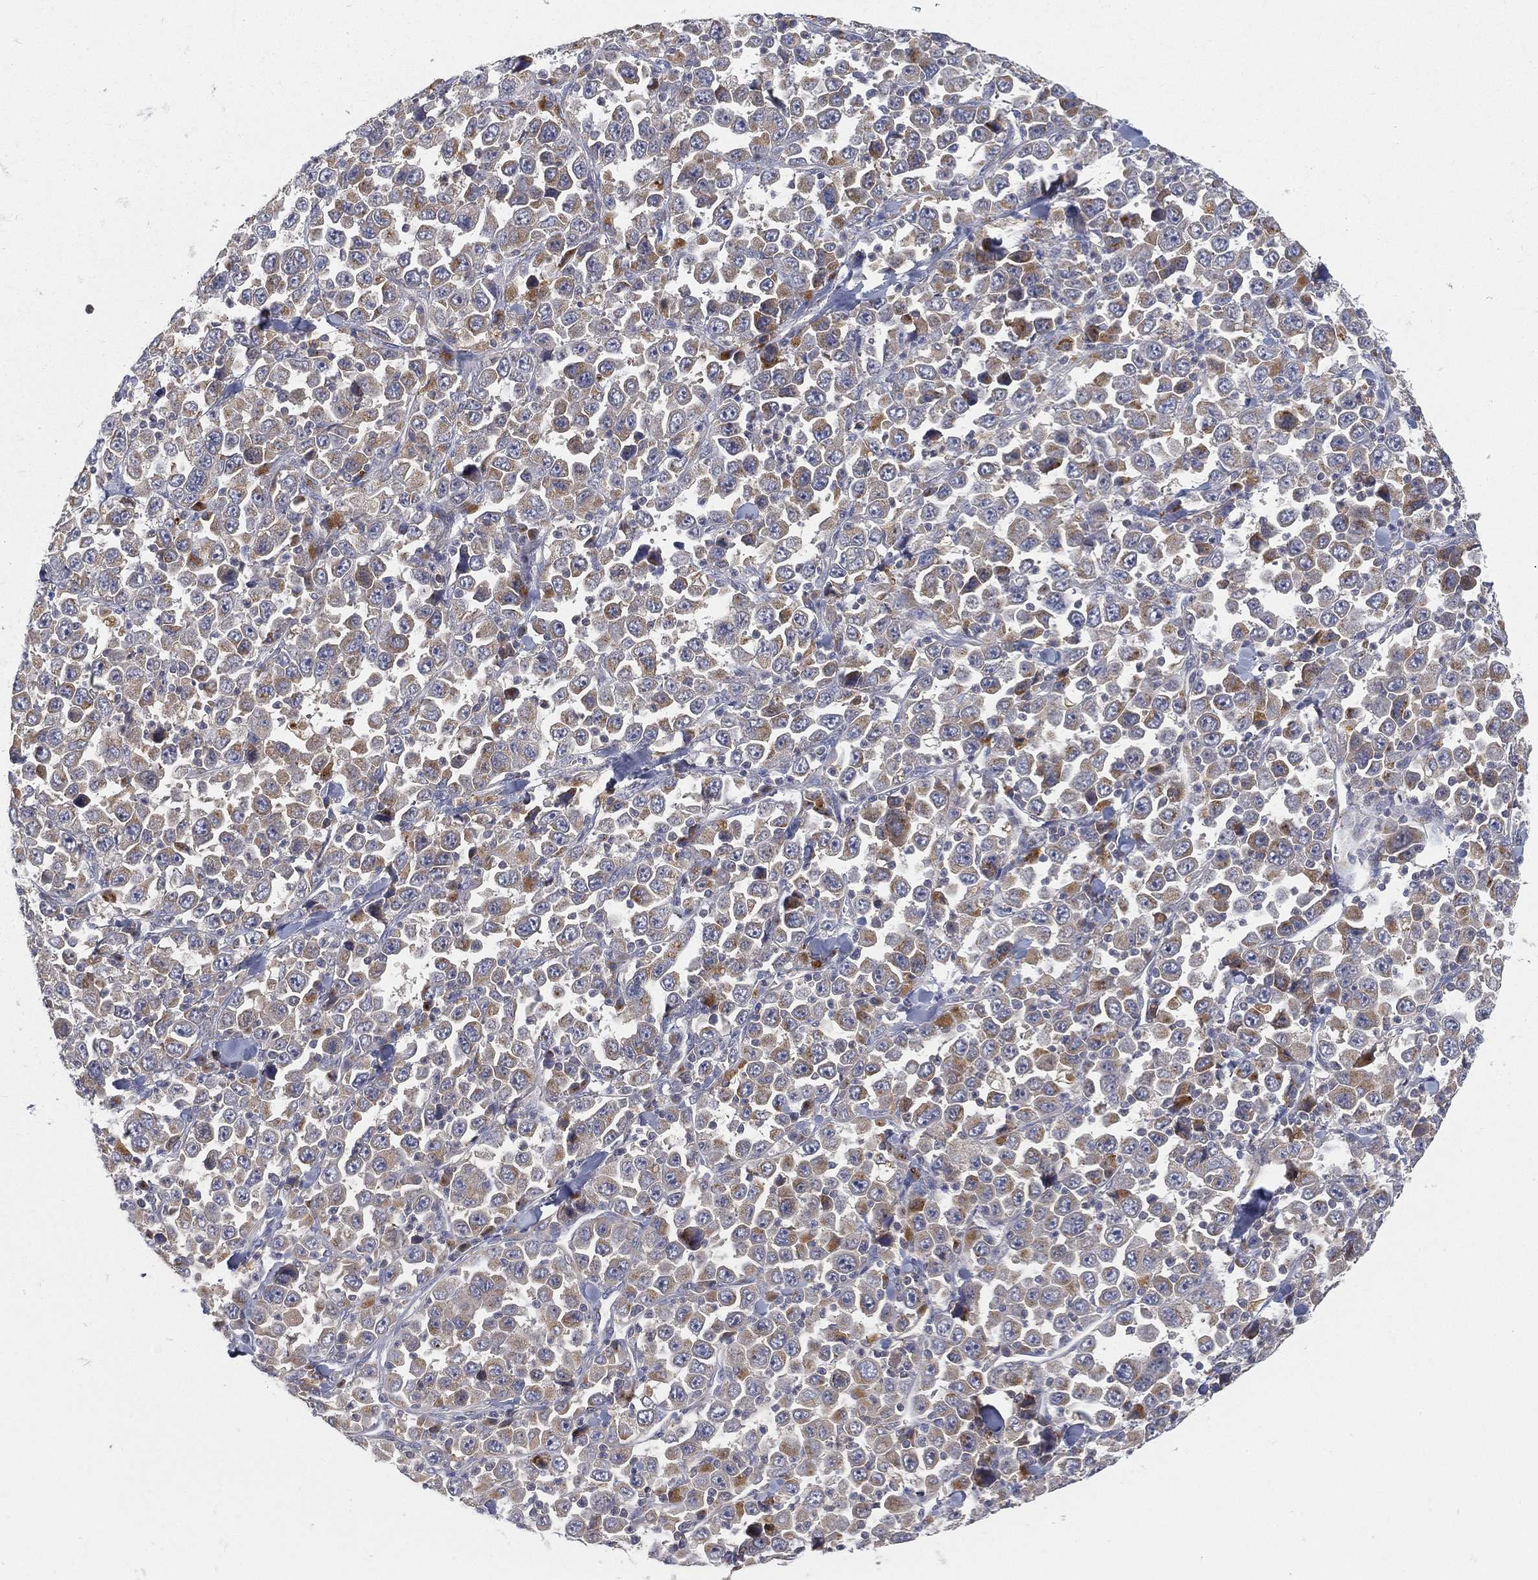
{"staining": {"intensity": "moderate", "quantity": "<25%", "location": "cytoplasmic/membranous"}, "tissue": "stomach cancer", "cell_type": "Tumor cells", "image_type": "cancer", "snomed": [{"axis": "morphology", "description": "Normal tissue, NOS"}, {"axis": "morphology", "description": "Adenocarcinoma, NOS"}, {"axis": "topography", "description": "Stomach, upper"}, {"axis": "topography", "description": "Stomach"}], "caption": "Protein analysis of stomach cancer tissue demonstrates moderate cytoplasmic/membranous staining in about <25% of tumor cells.", "gene": "CTSL", "patient": {"sex": "male", "age": 59}}